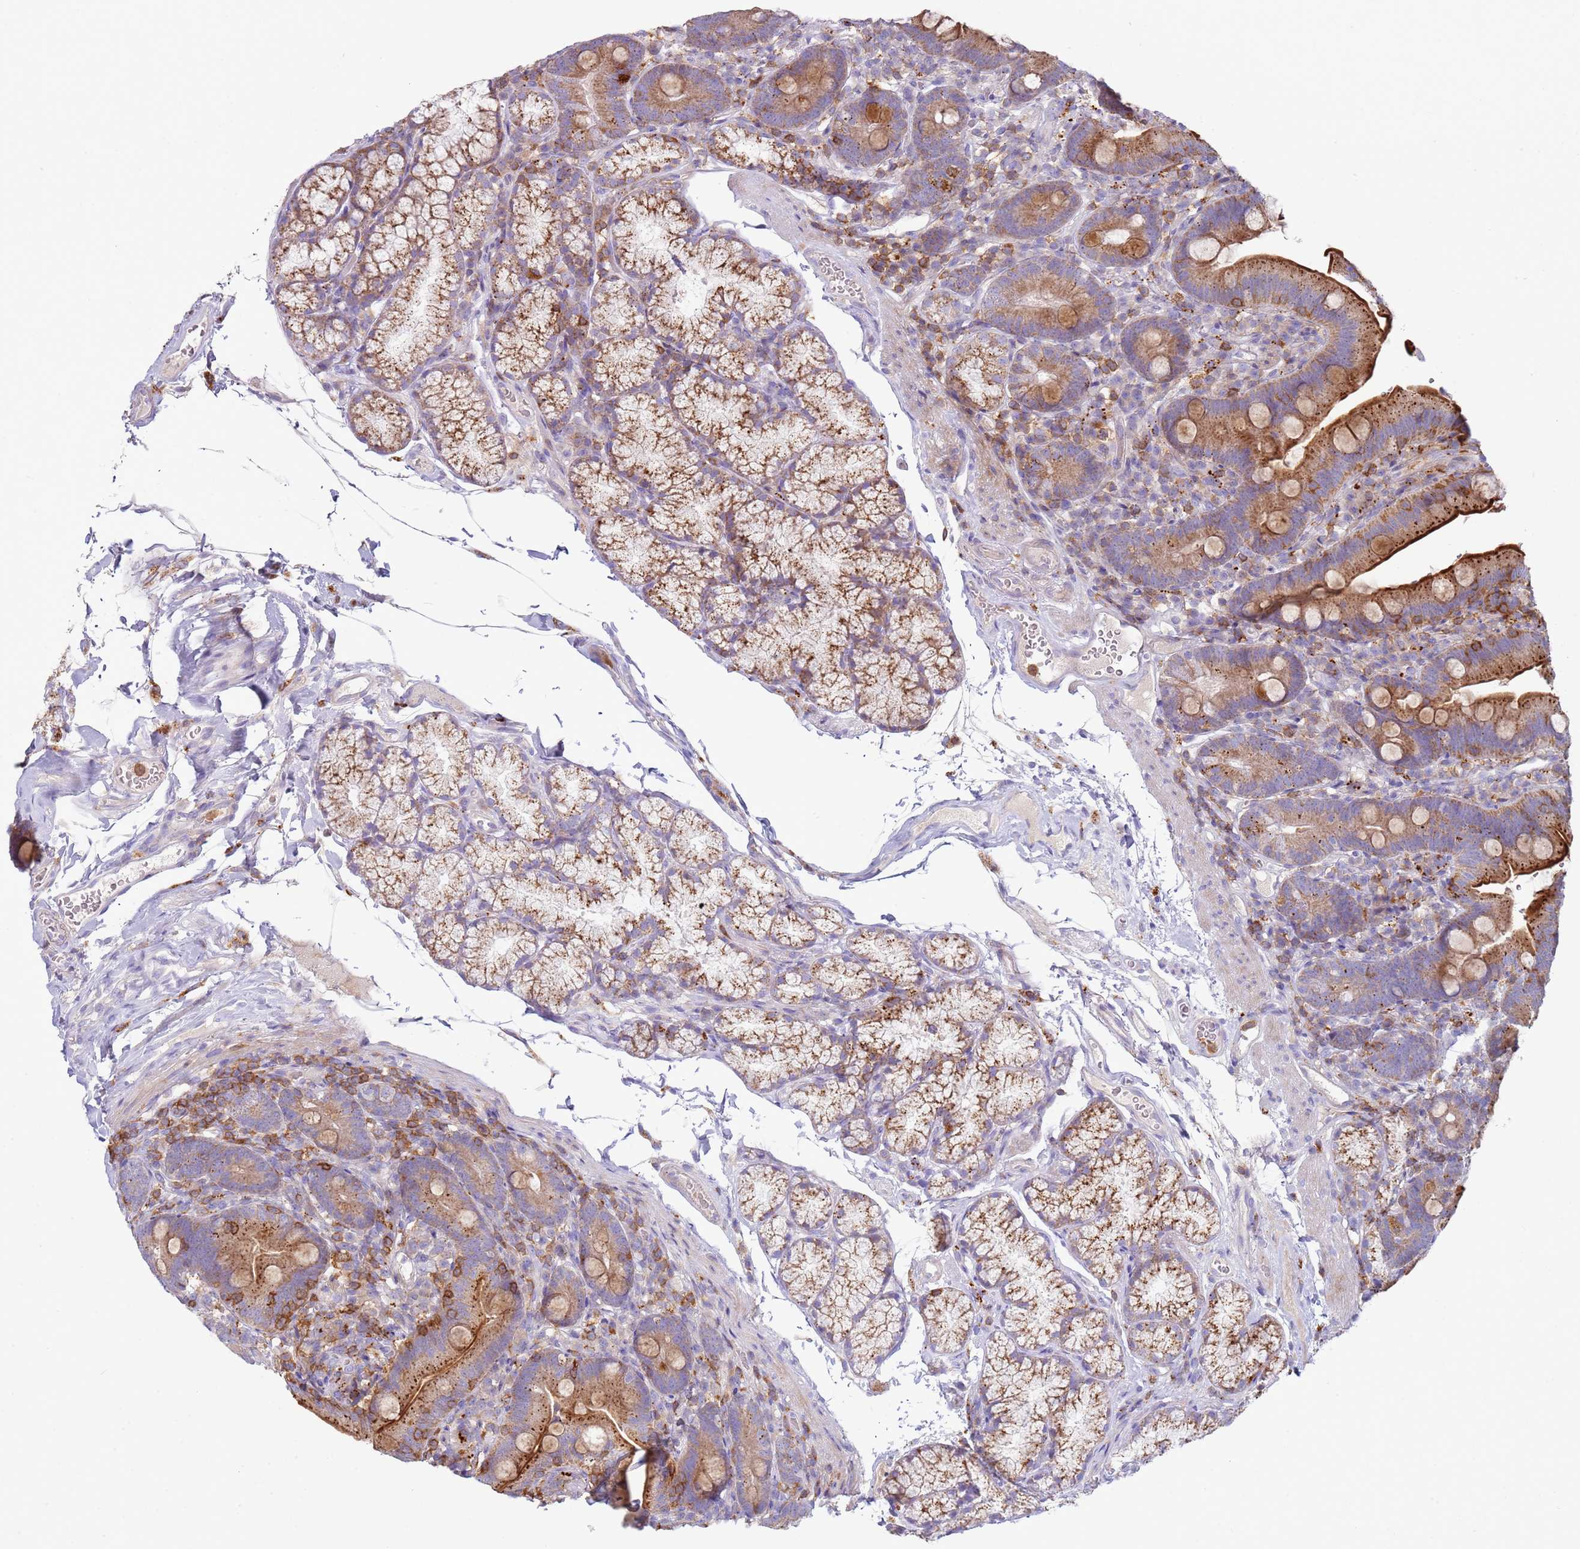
{"staining": {"intensity": "moderate", "quantity": ">75%", "location": "cytoplasmic/membranous"}, "tissue": "duodenum", "cell_type": "Glandular cells", "image_type": "normal", "snomed": [{"axis": "morphology", "description": "Normal tissue, NOS"}, {"axis": "topography", "description": "Duodenum"}], "caption": "High-power microscopy captured an immunohistochemistry photomicrograph of benign duodenum, revealing moderate cytoplasmic/membranous expression in approximately >75% of glandular cells. Immunohistochemistry (ihc) stains the protein of interest in brown and the nuclei are stained blue.", "gene": "TTPAL", "patient": {"sex": "female", "age": 67}}